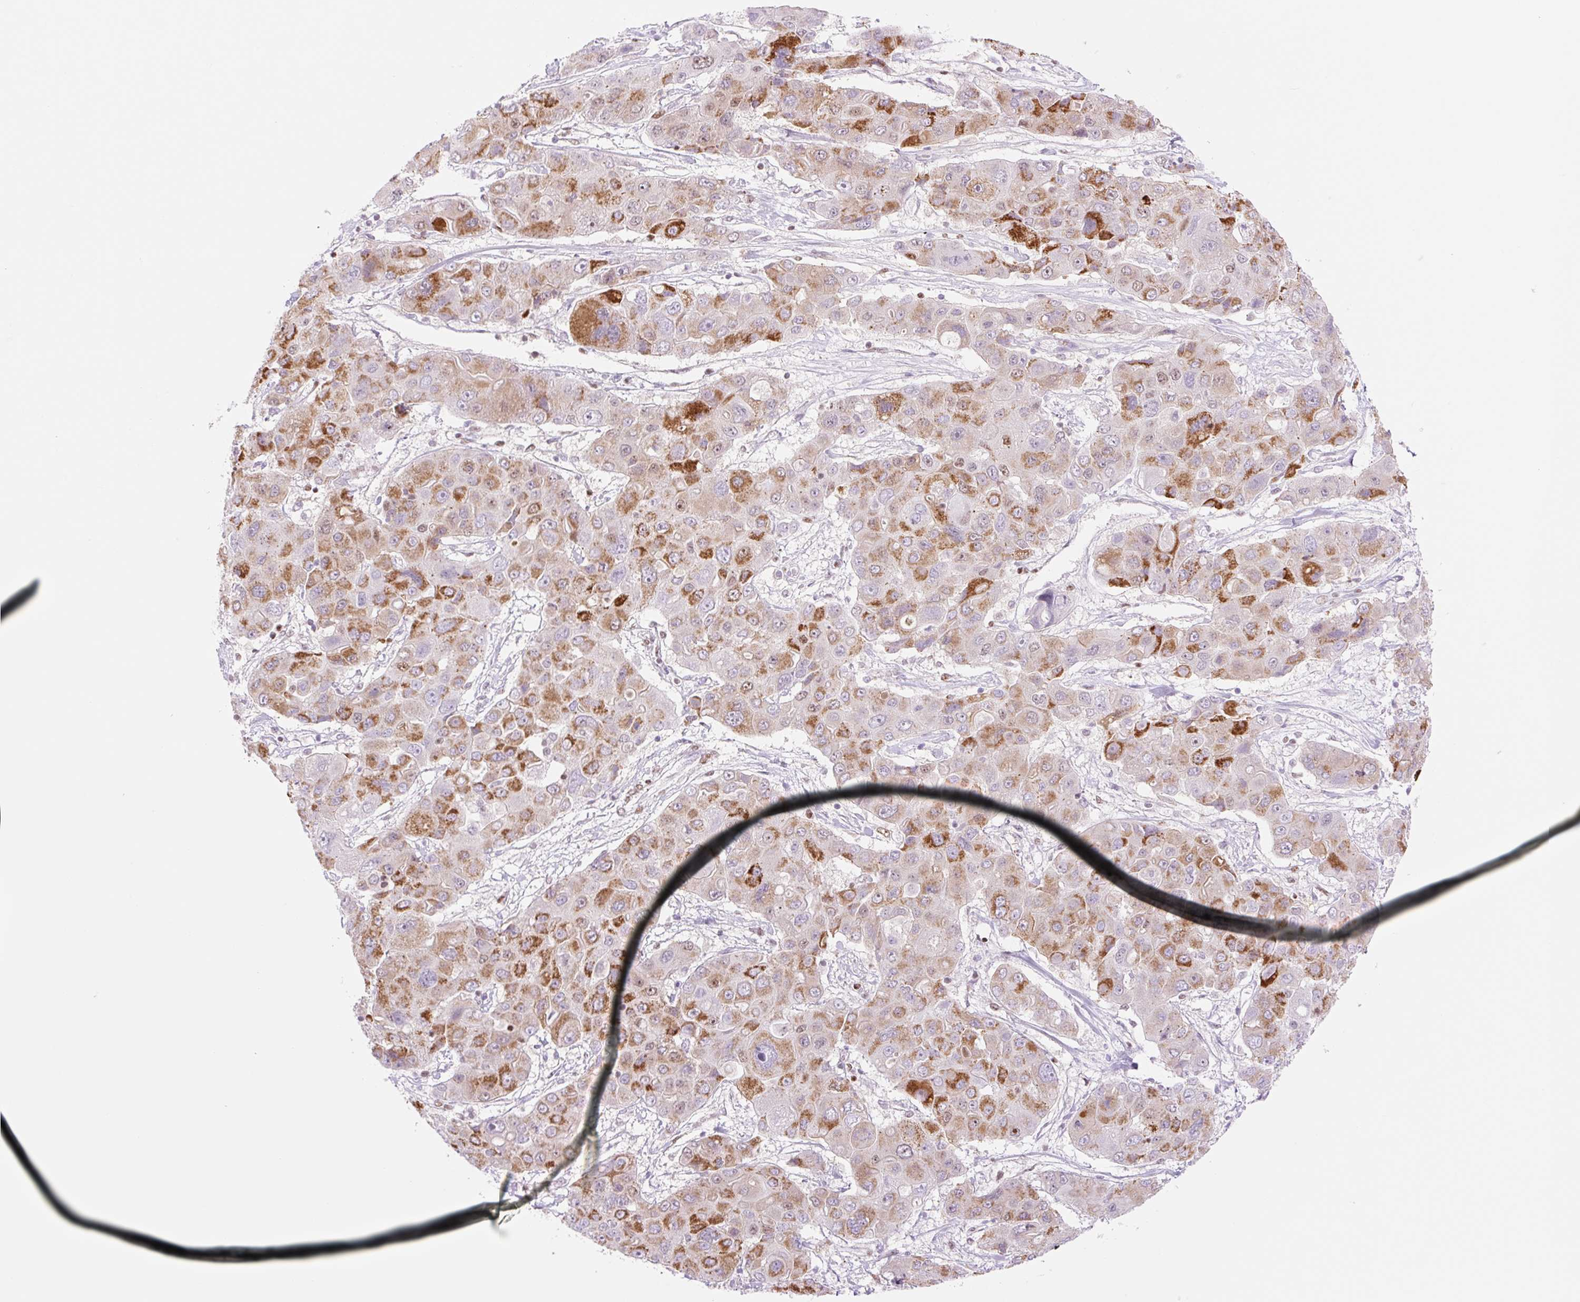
{"staining": {"intensity": "moderate", "quantity": "25%-75%", "location": "cytoplasmic/membranous"}, "tissue": "liver cancer", "cell_type": "Tumor cells", "image_type": "cancer", "snomed": [{"axis": "morphology", "description": "Cholangiocarcinoma"}, {"axis": "topography", "description": "Liver"}], "caption": "Human liver cancer (cholangiocarcinoma) stained with a brown dye demonstrates moderate cytoplasmic/membranous positive expression in about 25%-75% of tumor cells.", "gene": "PRDM11", "patient": {"sex": "male", "age": 67}}